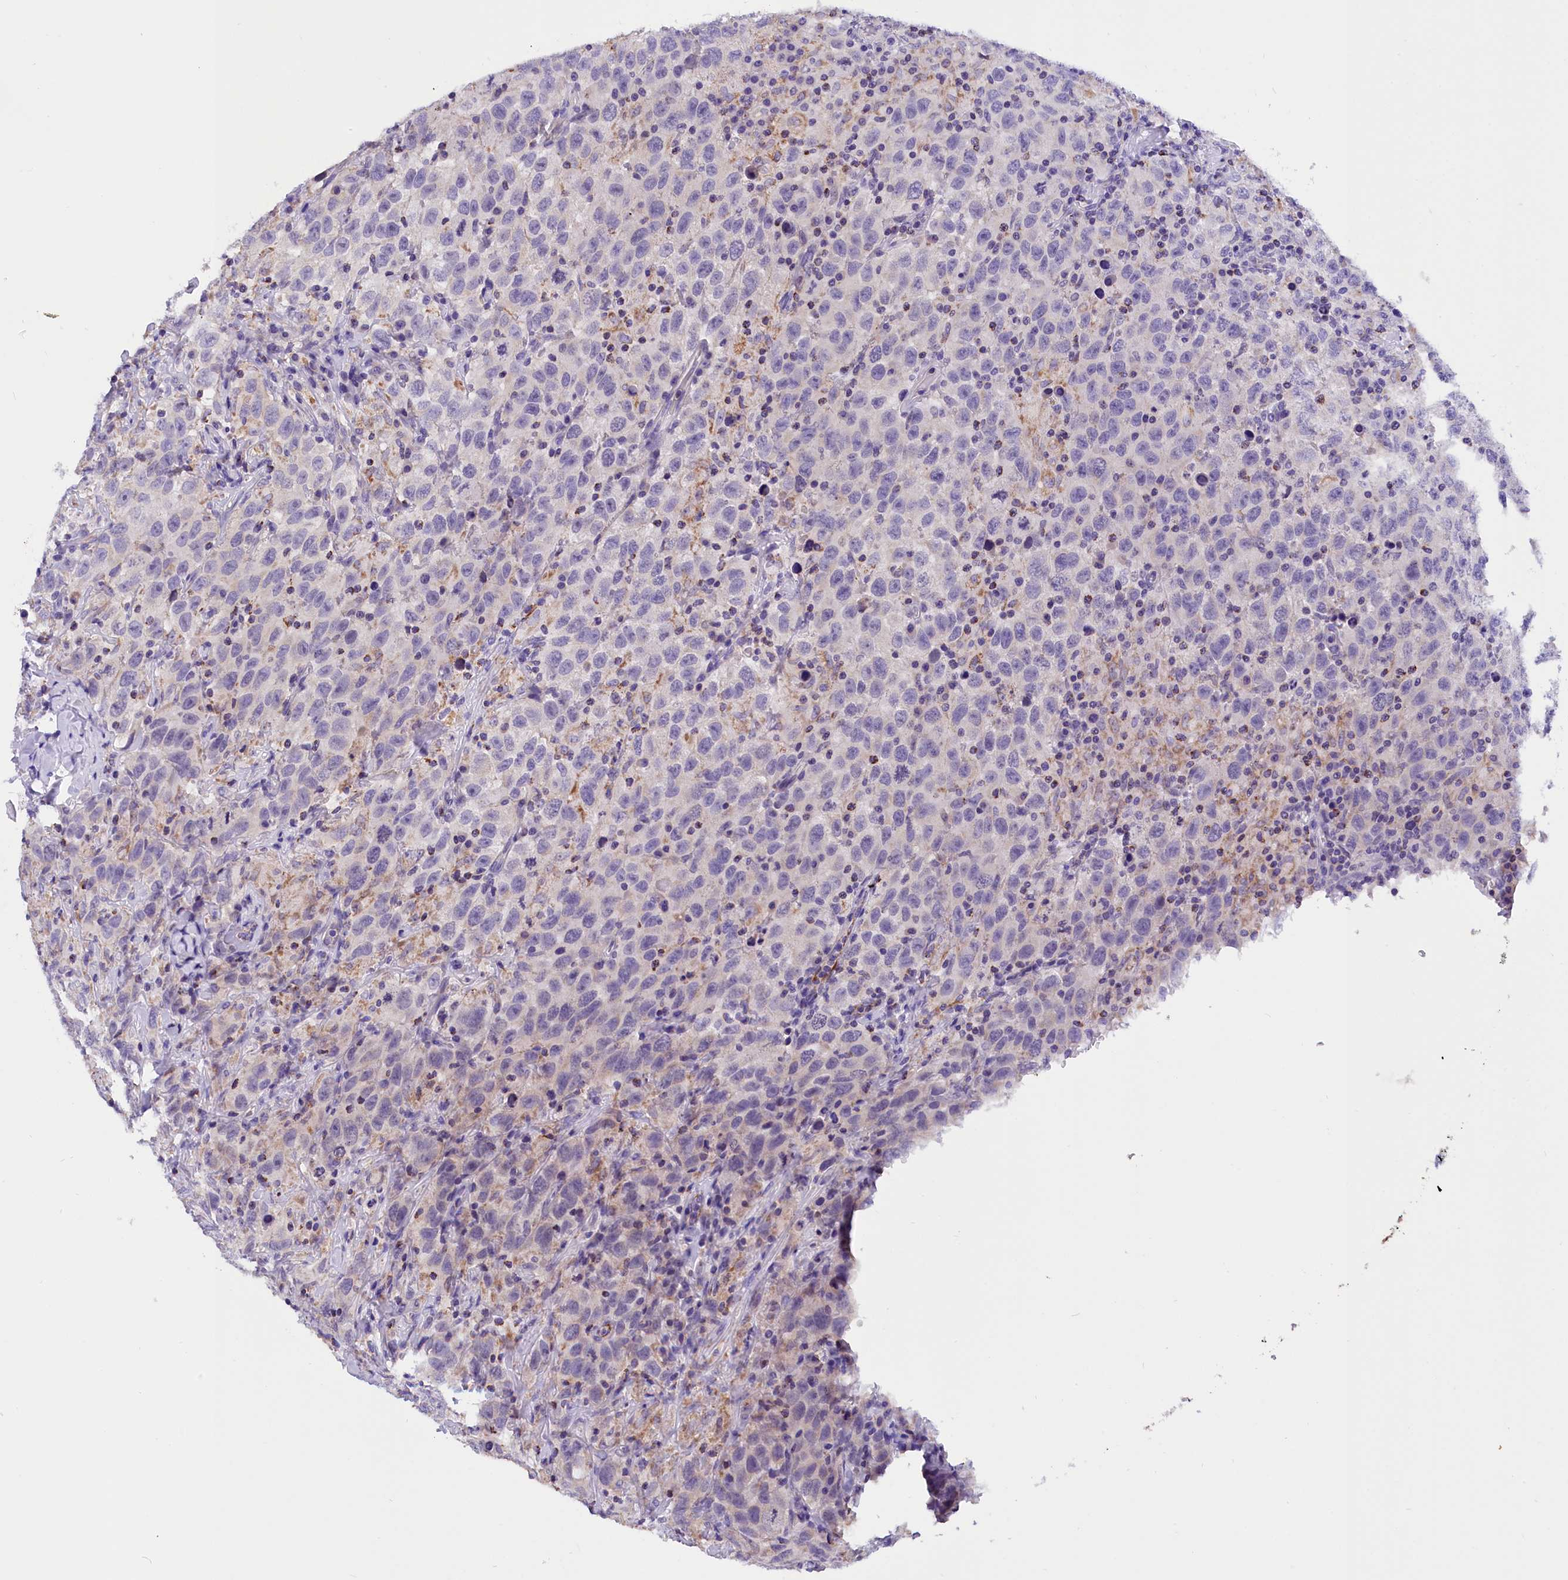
{"staining": {"intensity": "negative", "quantity": "none", "location": "none"}, "tissue": "testis cancer", "cell_type": "Tumor cells", "image_type": "cancer", "snomed": [{"axis": "morphology", "description": "Seminoma, NOS"}, {"axis": "topography", "description": "Testis"}], "caption": "Immunohistochemistry image of seminoma (testis) stained for a protein (brown), which exhibits no staining in tumor cells.", "gene": "ABAT", "patient": {"sex": "male", "age": 65}}